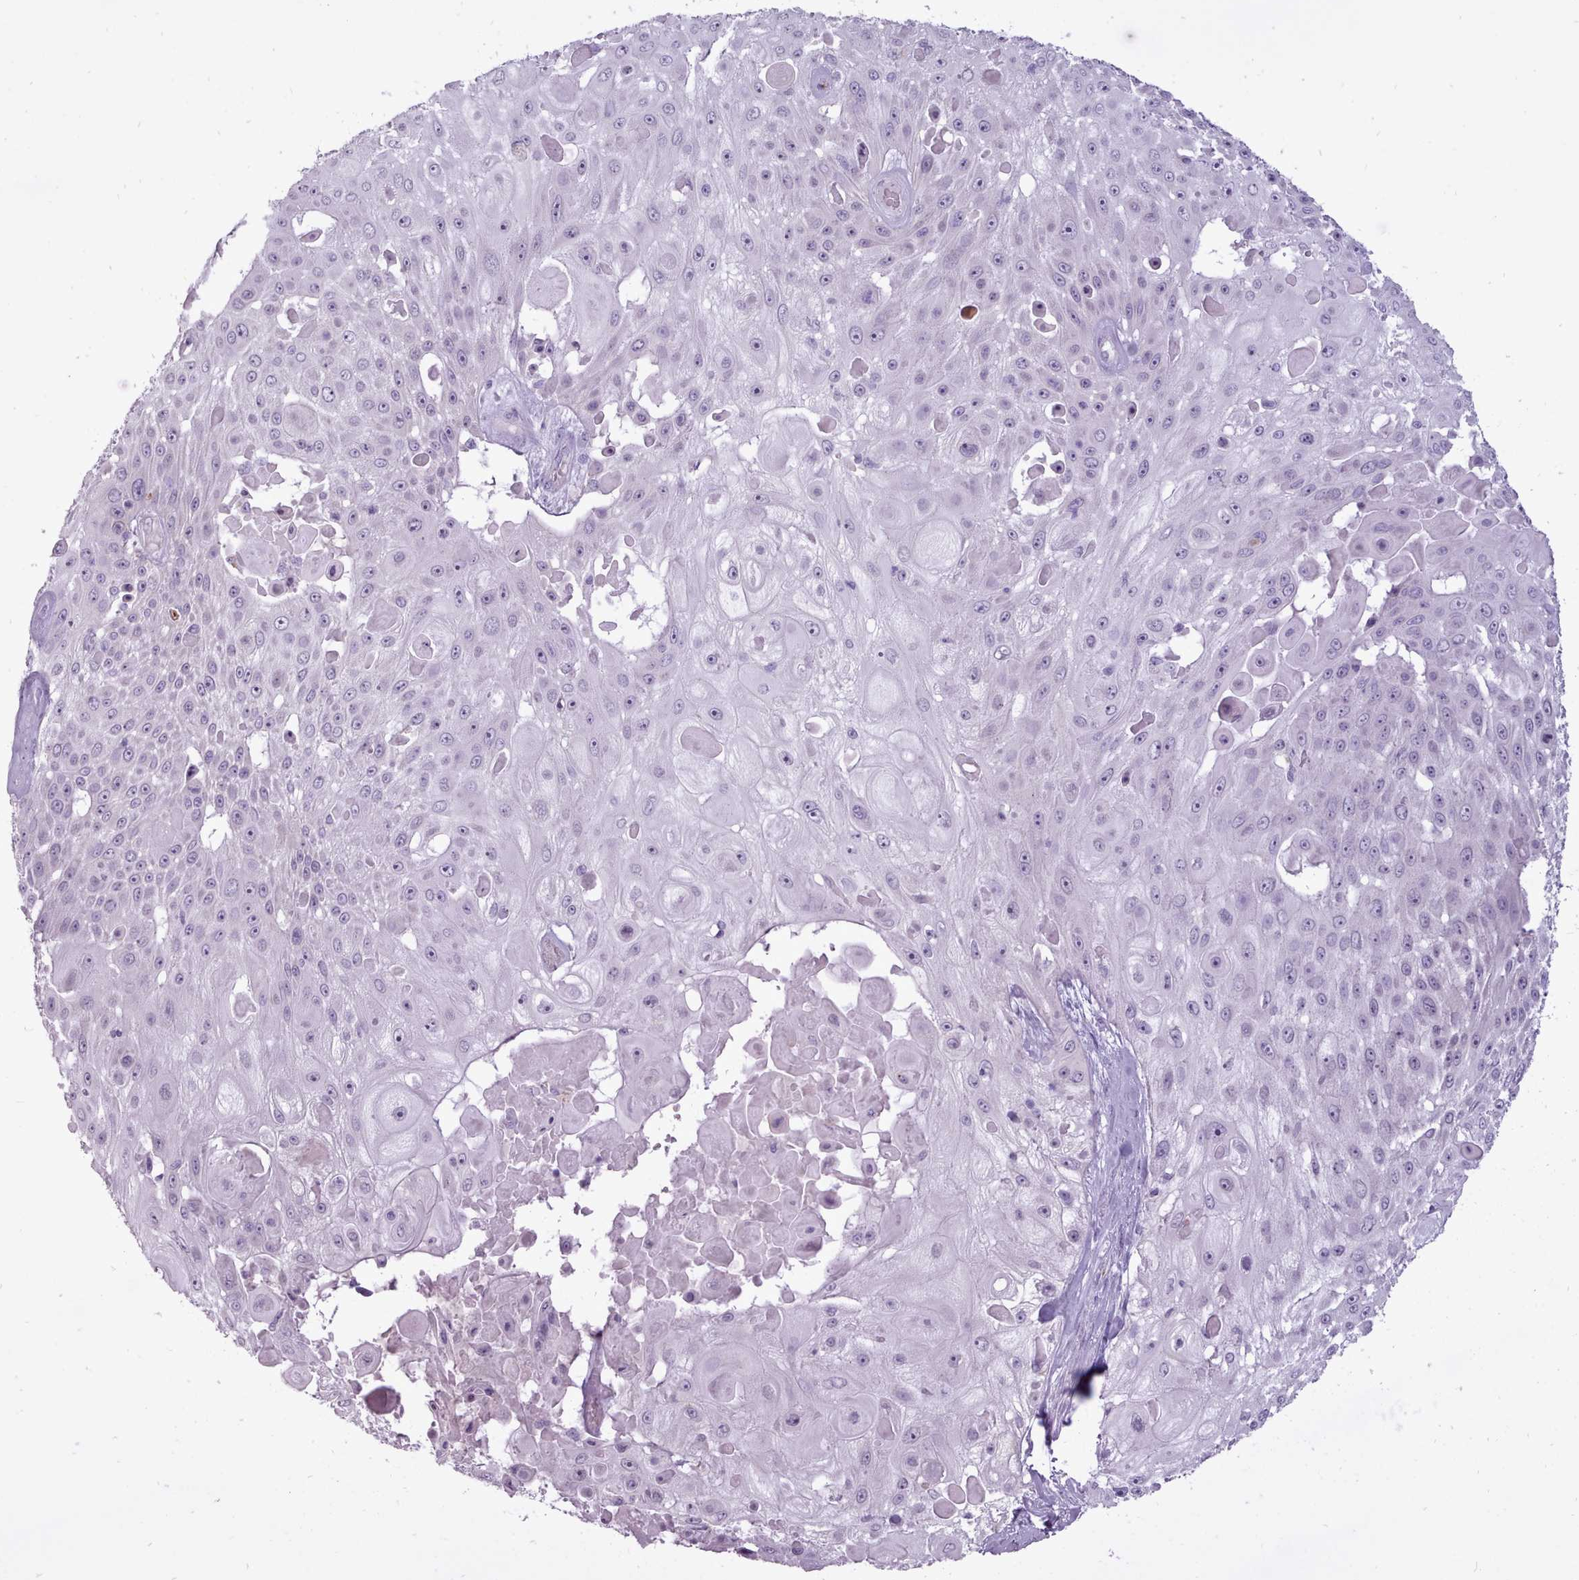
{"staining": {"intensity": "negative", "quantity": "none", "location": "none"}, "tissue": "skin cancer", "cell_type": "Tumor cells", "image_type": "cancer", "snomed": [{"axis": "morphology", "description": "Squamous cell carcinoma, NOS"}, {"axis": "topography", "description": "Skin"}], "caption": "High magnification brightfield microscopy of squamous cell carcinoma (skin) stained with DAB (3,3'-diaminobenzidine) (brown) and counterstained with hematoxylin (blue): tumor cells show no significant staining.", "gene": "ATRAID", "patient": {"sex": "female", "age": 86}}